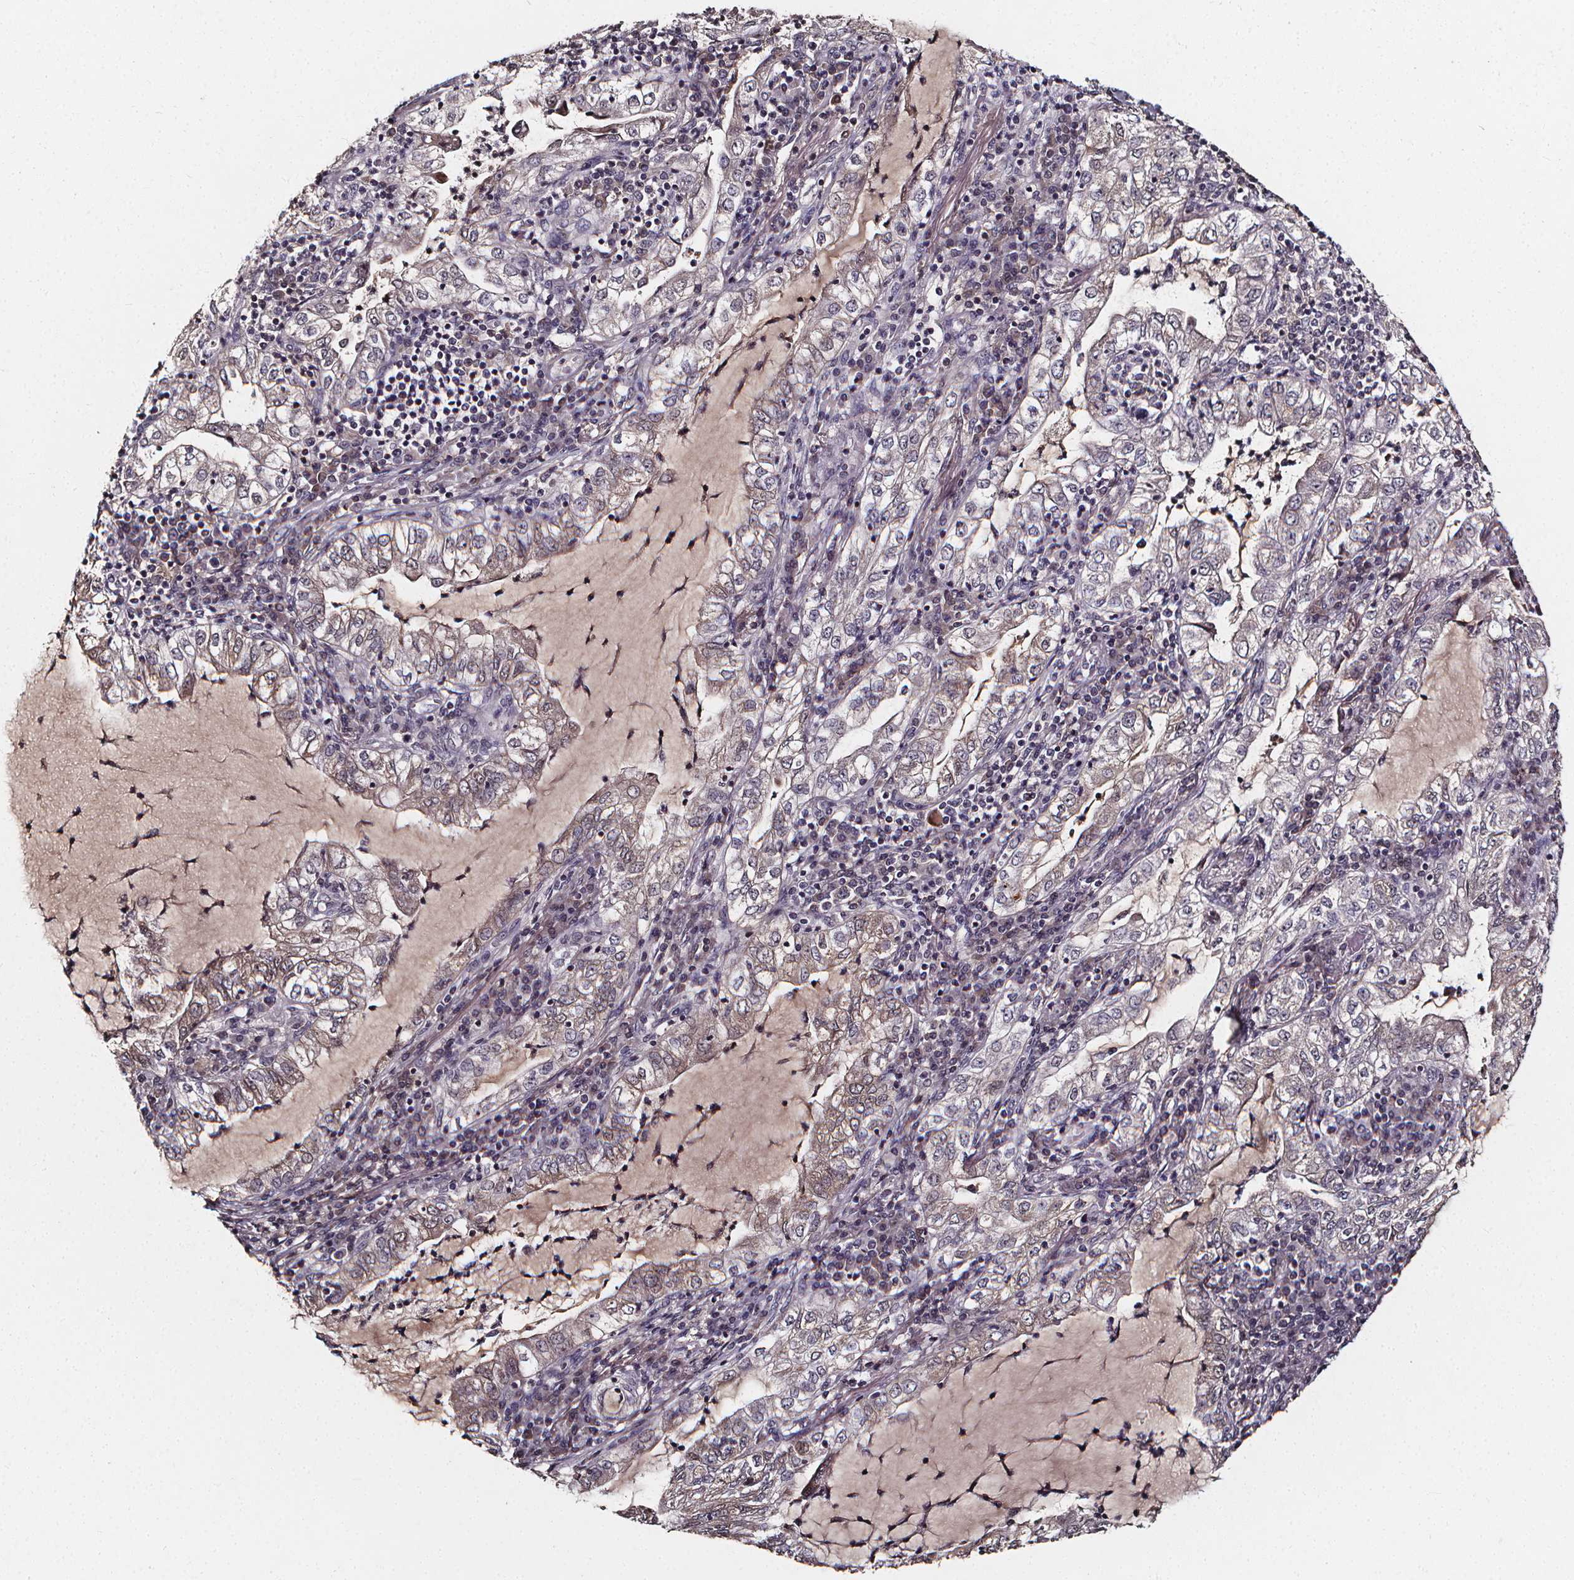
{"staining": {"intensity": "weak", "quantity": "<25%", "location": "cytoplasmic/membranous"}, "tissue": "lung cancer", "cell_type": "Tumor cells", "image_type": "cancer", "snomed": [{"axis": "morphology", "description": "Adenocarcinoma, NOS"}, {"axis": "topography", "description": "Lung"}], "caption": "High magnification brightfield microscopy of adenocarcinoma (lung) stained with DAB (brown) and counterstained with hematoxylin (blue): tumor cells show no significant positivity.", "gene": "SPAG8", "patient": {"sex": "female", "age": 73}}